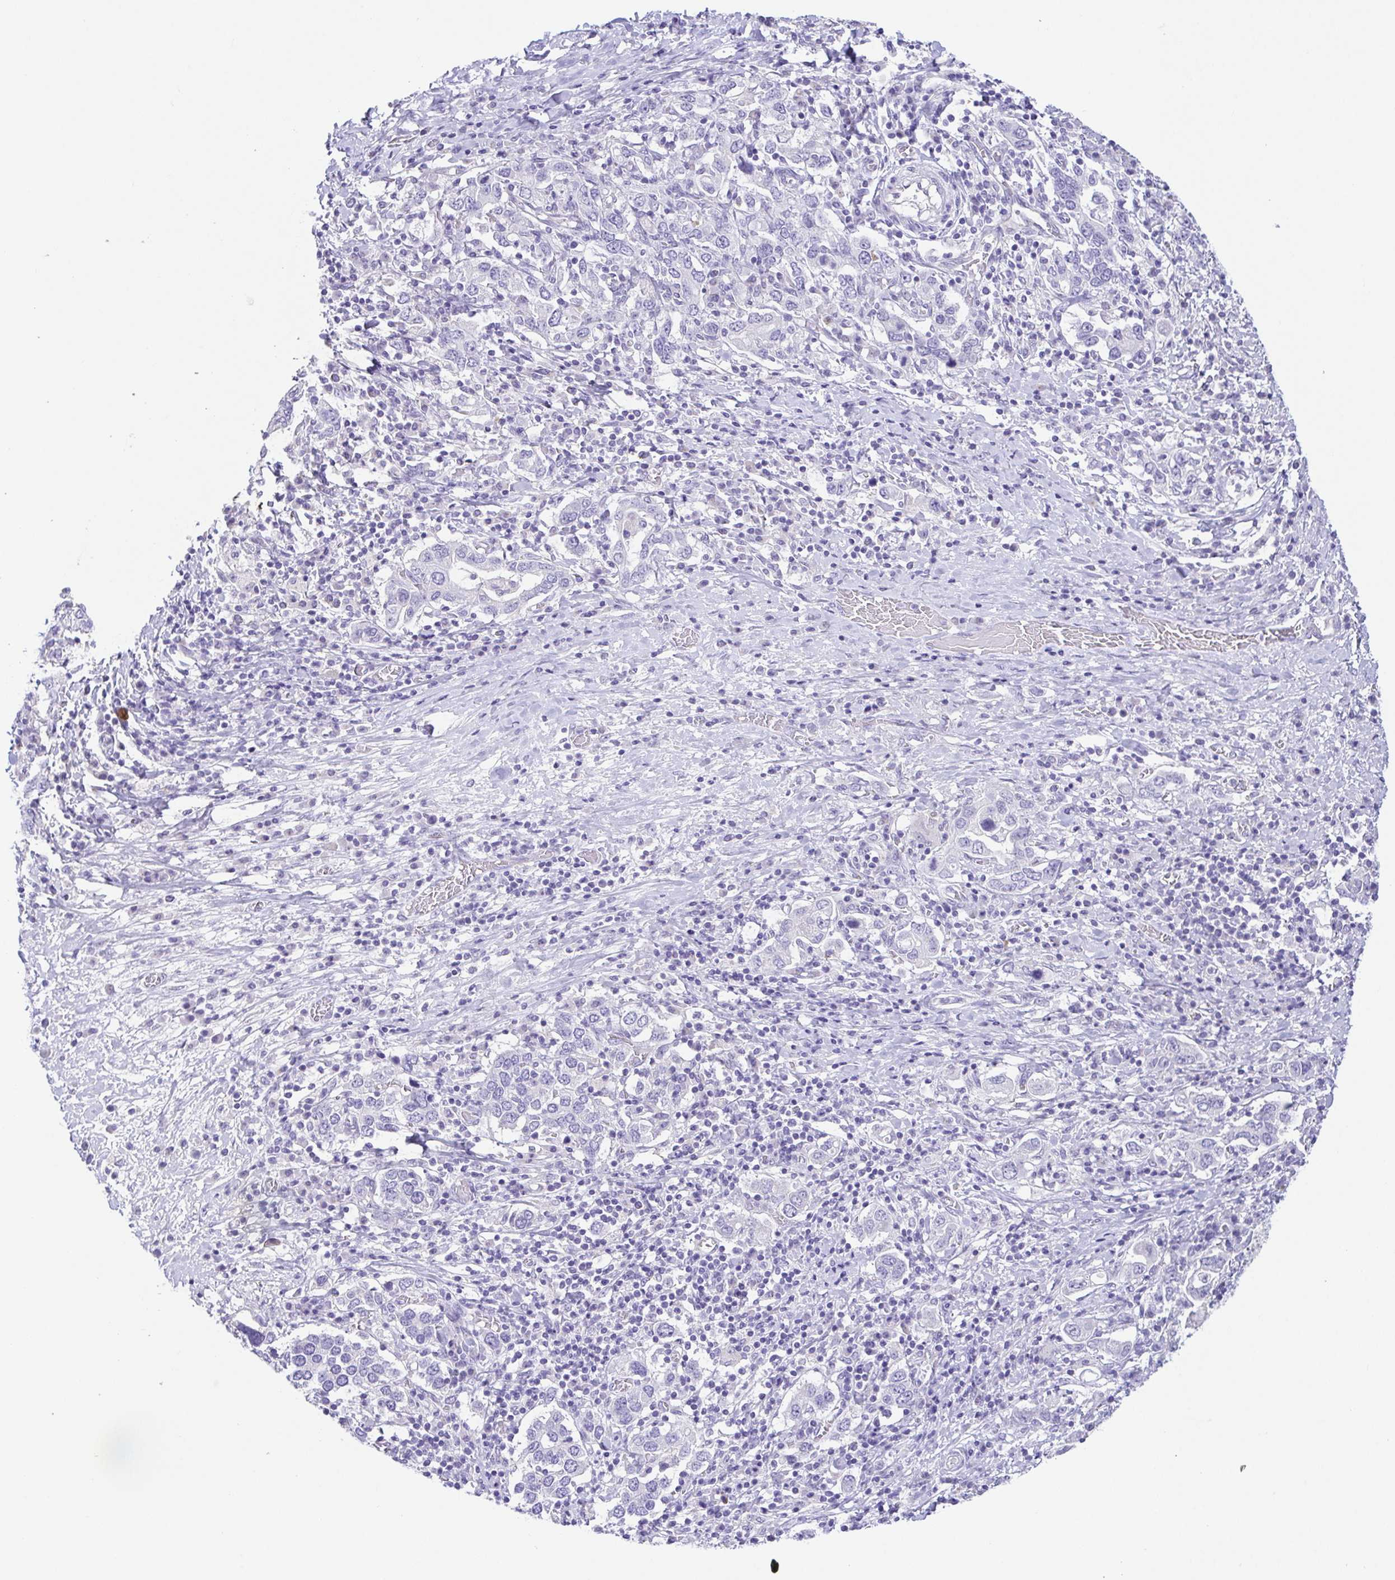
{"staining": {"intensity": "negative", "quantity": "none", "location": "none"}, "tissue": "stomach cancer", "cell_type": "Tumor cells", "image_type": "cancer", "snomed": [{"axis": "morphology", "description": "Adenocarcinoma, NOS"}, {"axis": "topography", "description": "Stomach, upper"}, {"axis": "topography", "description": "Stomach"}], "caption": "Immunohistochemistry (IHC) image of neoplastic tissue: stomach cancer (adenocarcinoma) stained with DAB exhibits no significant protein positivity in tumor cells. Brightfield microscopy of IHC stained with DAB (brown) and hematoxylin (blue), captured at high magnification.", "gene": "KRTDAP", "patient": {"sex": "male", "age": 62}}